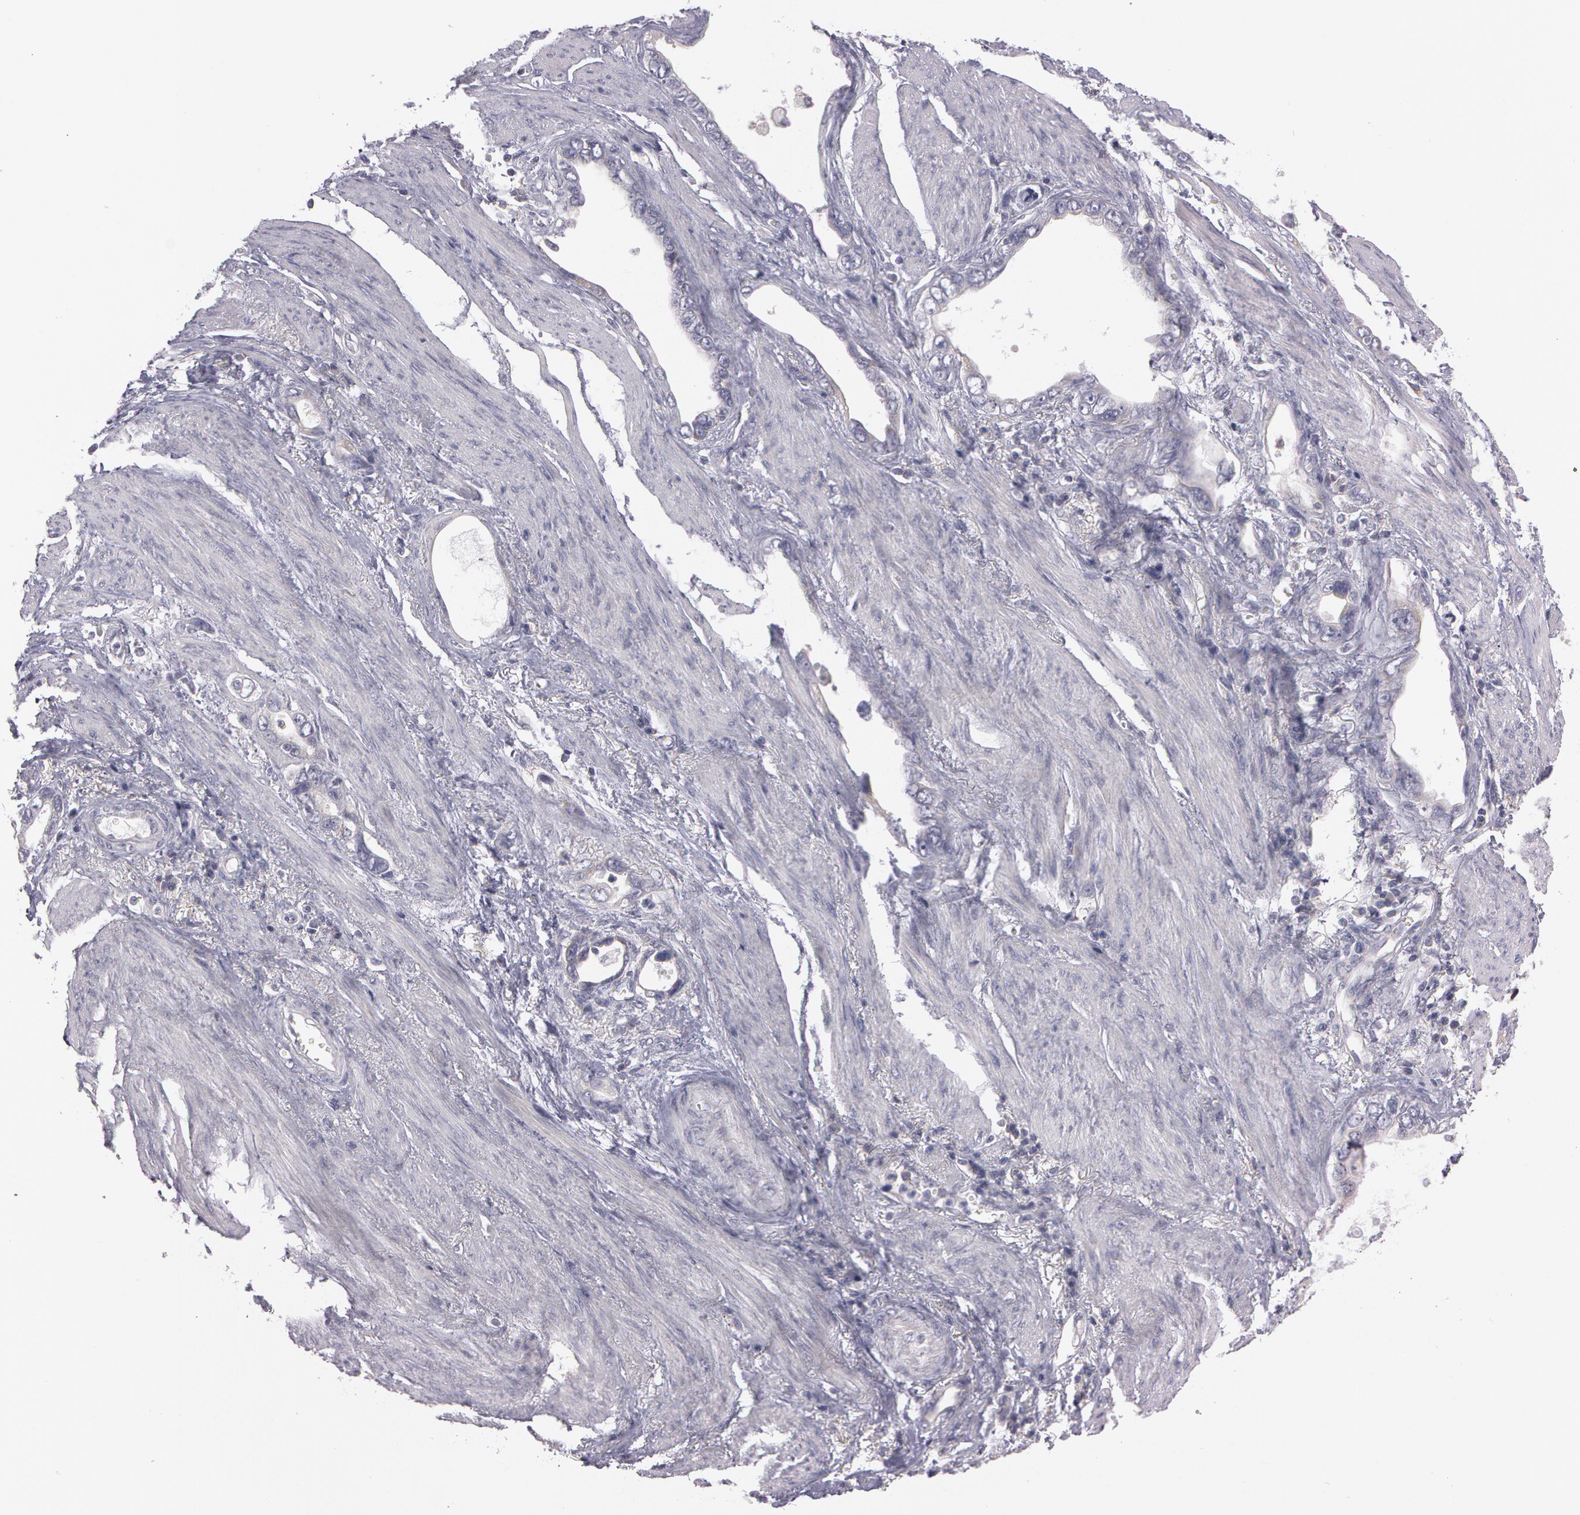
{"staining": {"intensity": "weak", "quantity": "<25%", "location": "cytoplasmic/membranous"}, "tissue": "stomach cancer", "cell_type": "Tumor cells", "image_type": "cancer", "snomed": [{"axis": "morphology", "description": "Adenocarcinoma, NOS"}, {"axis": "topography", "description": "Stomach"}], "caption": "This is a photomicrograph of immunohistochemistry (IHC) staining of stomach cancer (adenocarcinoma), which shows no positivity in tumor cells.", "gene": "NEK9", "patient": {"sex": "male", "age": 78}}